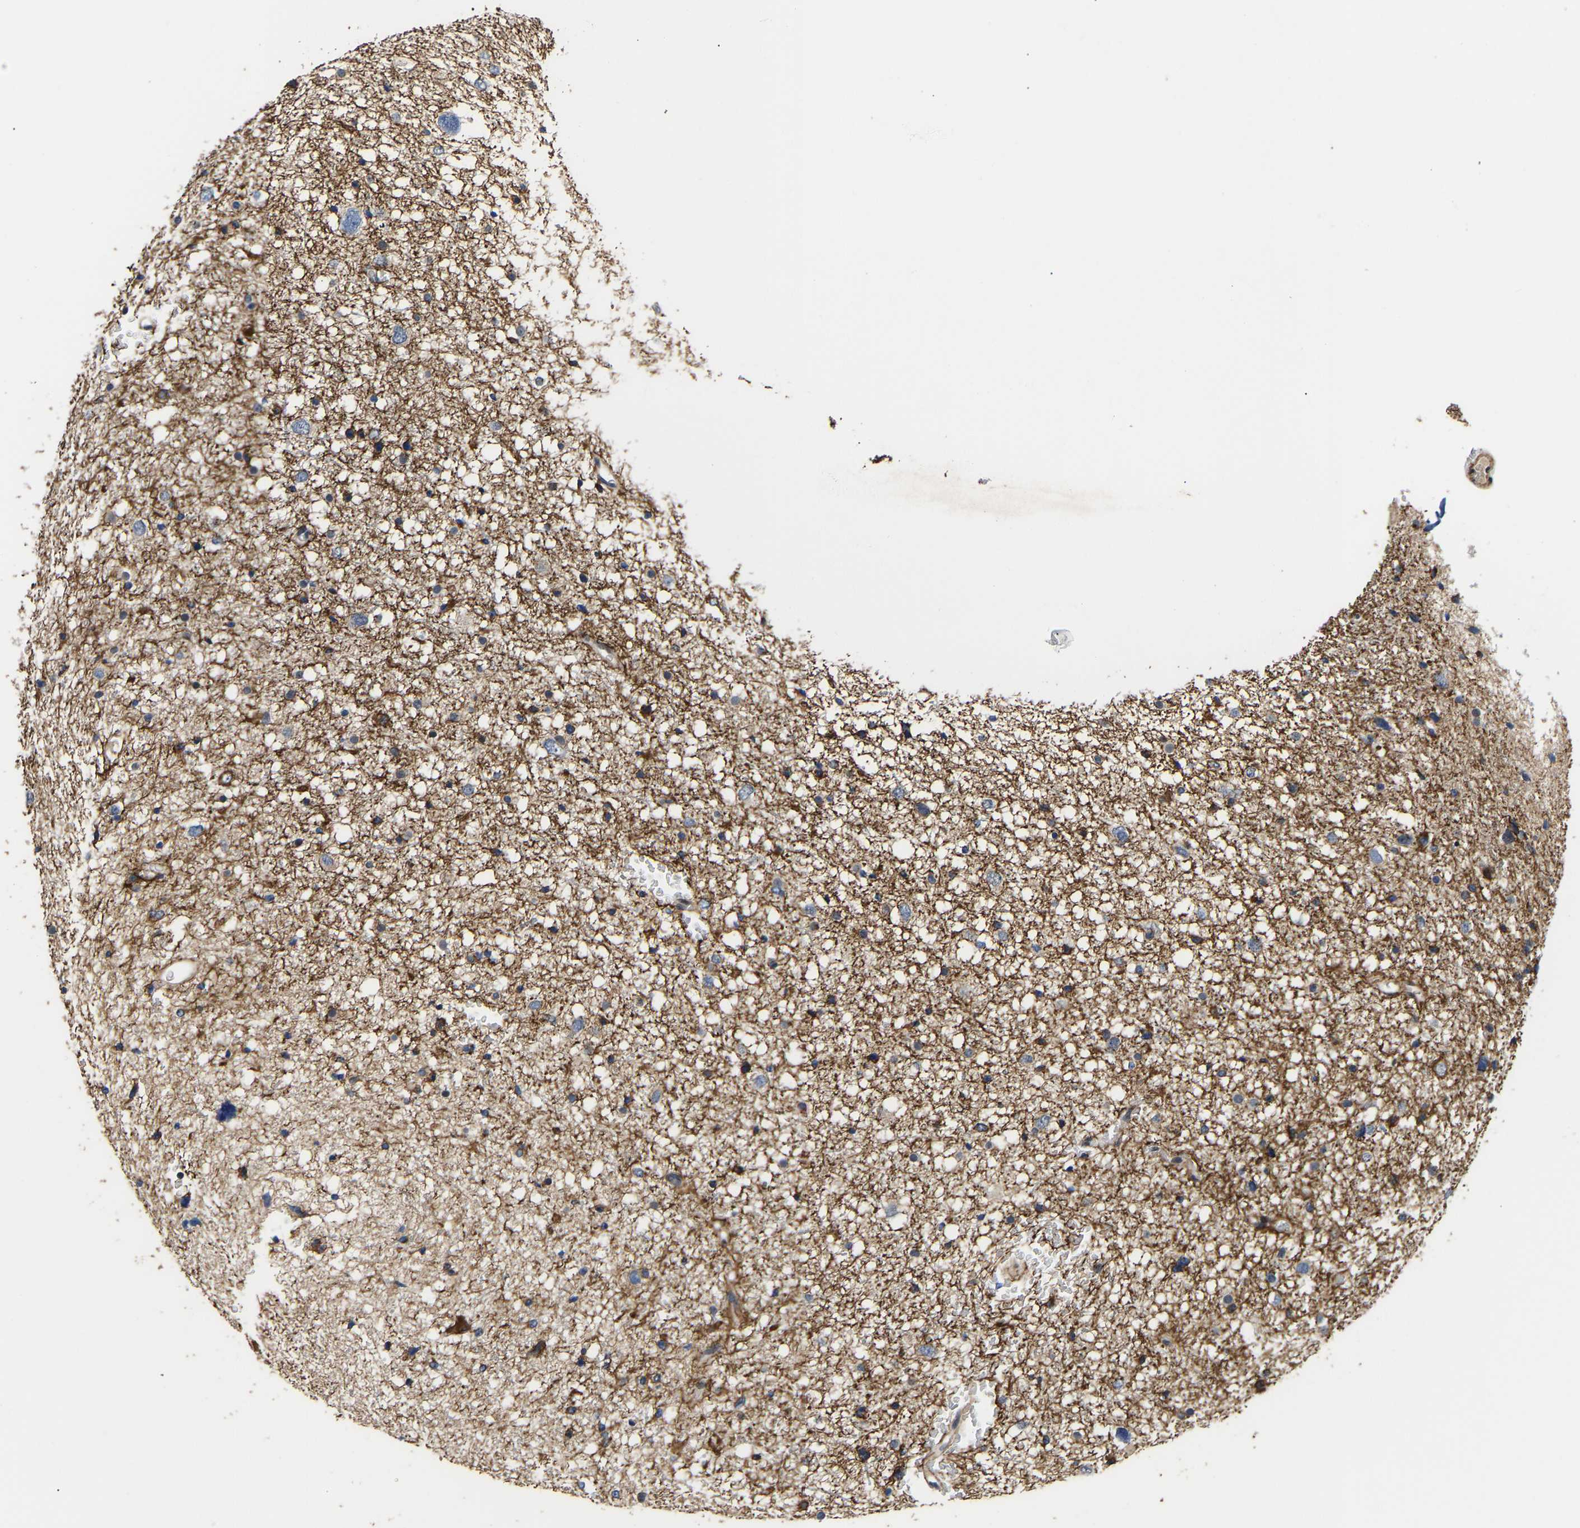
{"staining": {"intensity": "weak", "quantity": "25%-75%", "location": "cytoplasmic/membranous"}, "tissue": "glioma", "cell_type": "Tumor cells", "image_type": "cancer", "snomed": [{"axis": "morphology", "description": "Glioma, malignant, Low grade"}, {"axis": "topography", "description": "Brain"}], "caption": "Immunohistochemical staining of malignant glioma (low-grade) displays low levels of weak cytoplasmic/membranous positivity in about 25%-75% of tumor cells. Using DAB (brown) and hematoxylin (blue) stains, captured at high magnification using brightfield microscopy.", "gene": "METTL16", "patient": {"sex": "female", "age": 37}}